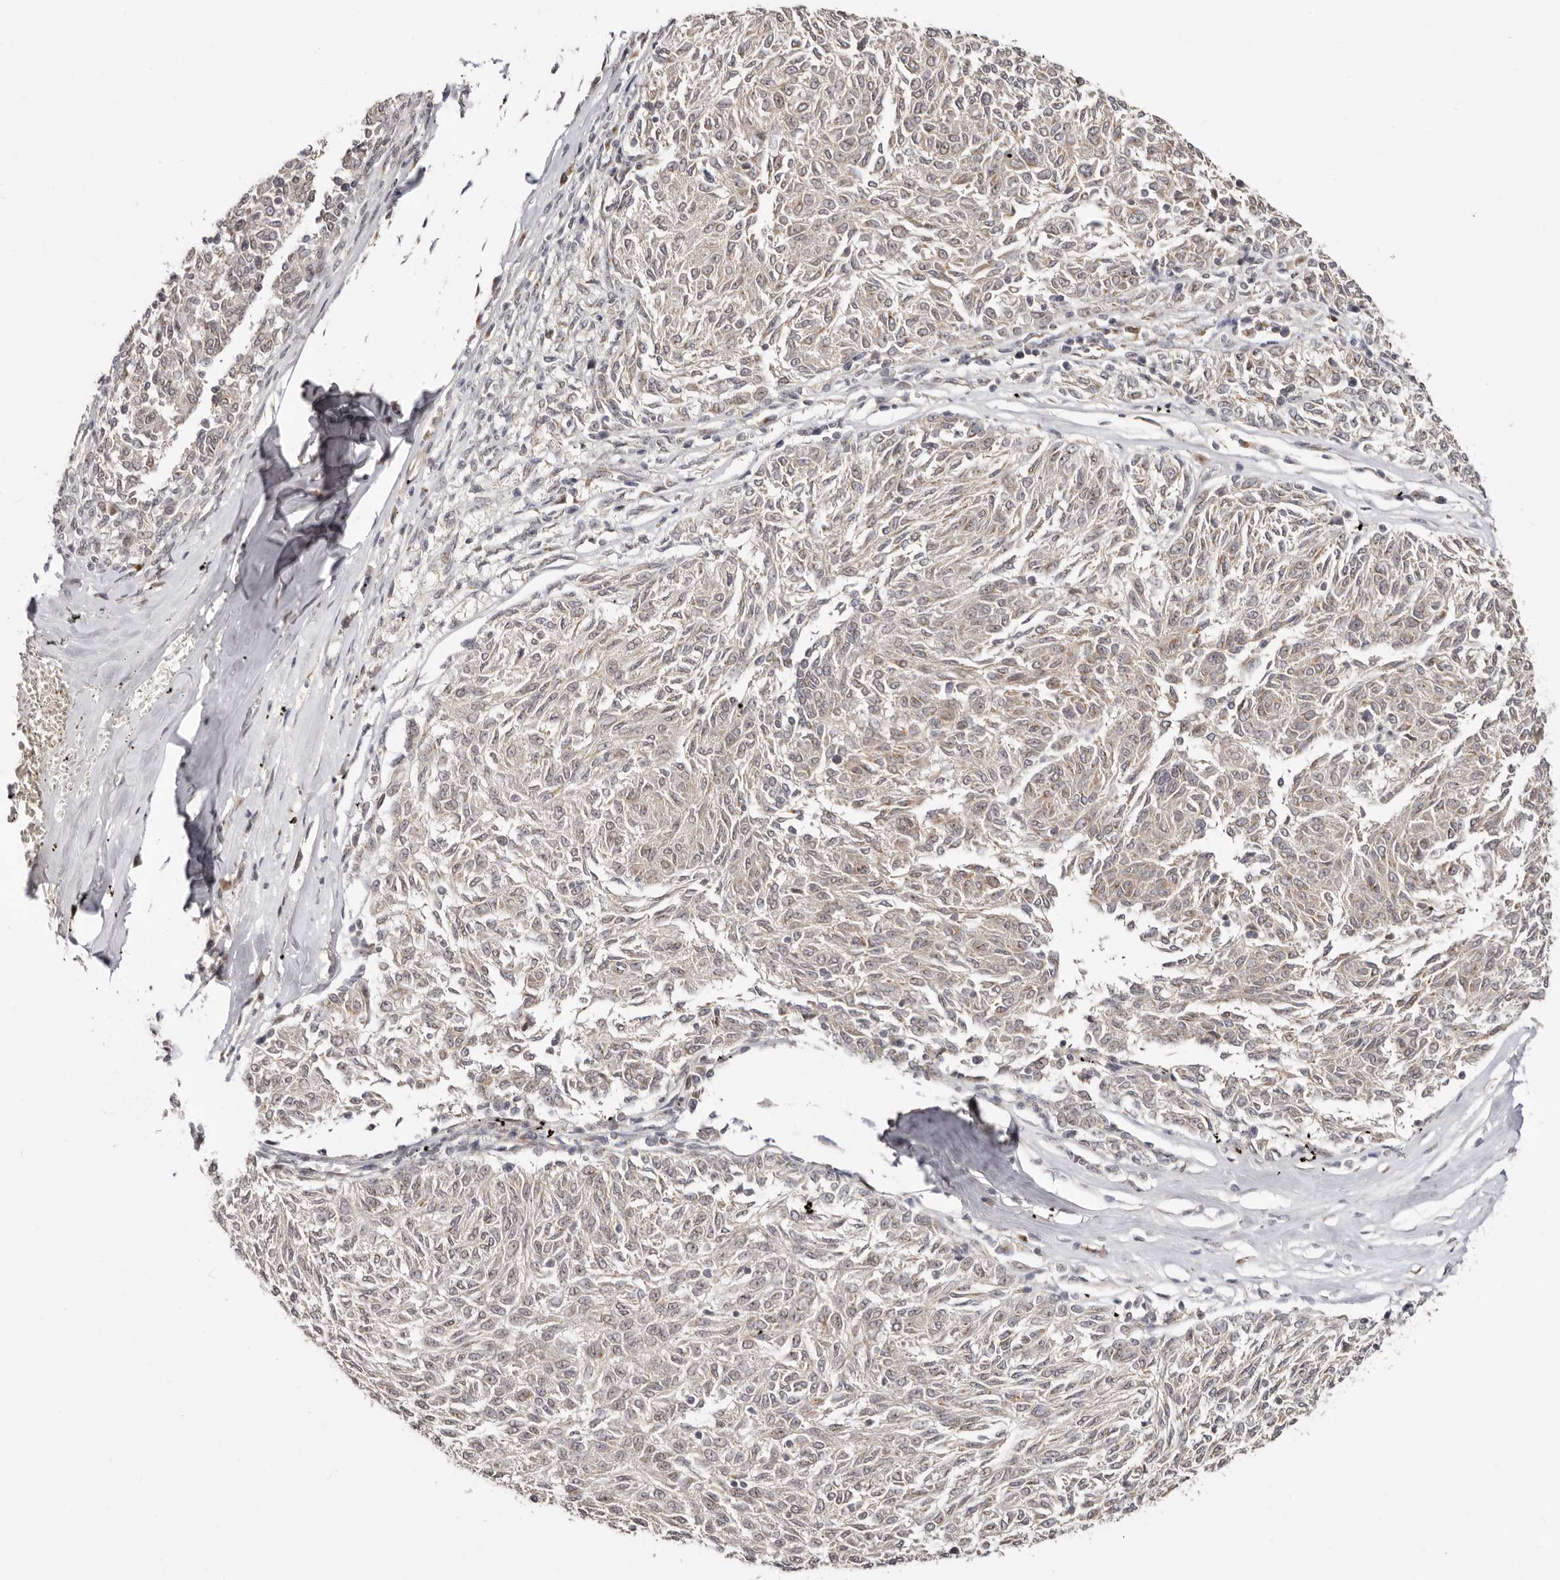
{"staining": {"intensity": "weak", "quantity": "<25%", "location": "nuclear"}, "tissue": "melanoma", "cell_type": "Tumor cells", "image_type": "cancer", "snomed": [{"axis": "morphology", "description": "Malignant melanoma, NOS"}, {"axis": "topography", "description": "Skin"}], "caption": "Immunohistochemistry image of neoplastic tissue: melanoma stained with DAB exhibits no significant protein staining in tumor cells.", "gene": "SRCAP", "patient": {"sex": "female", "age": 72}}